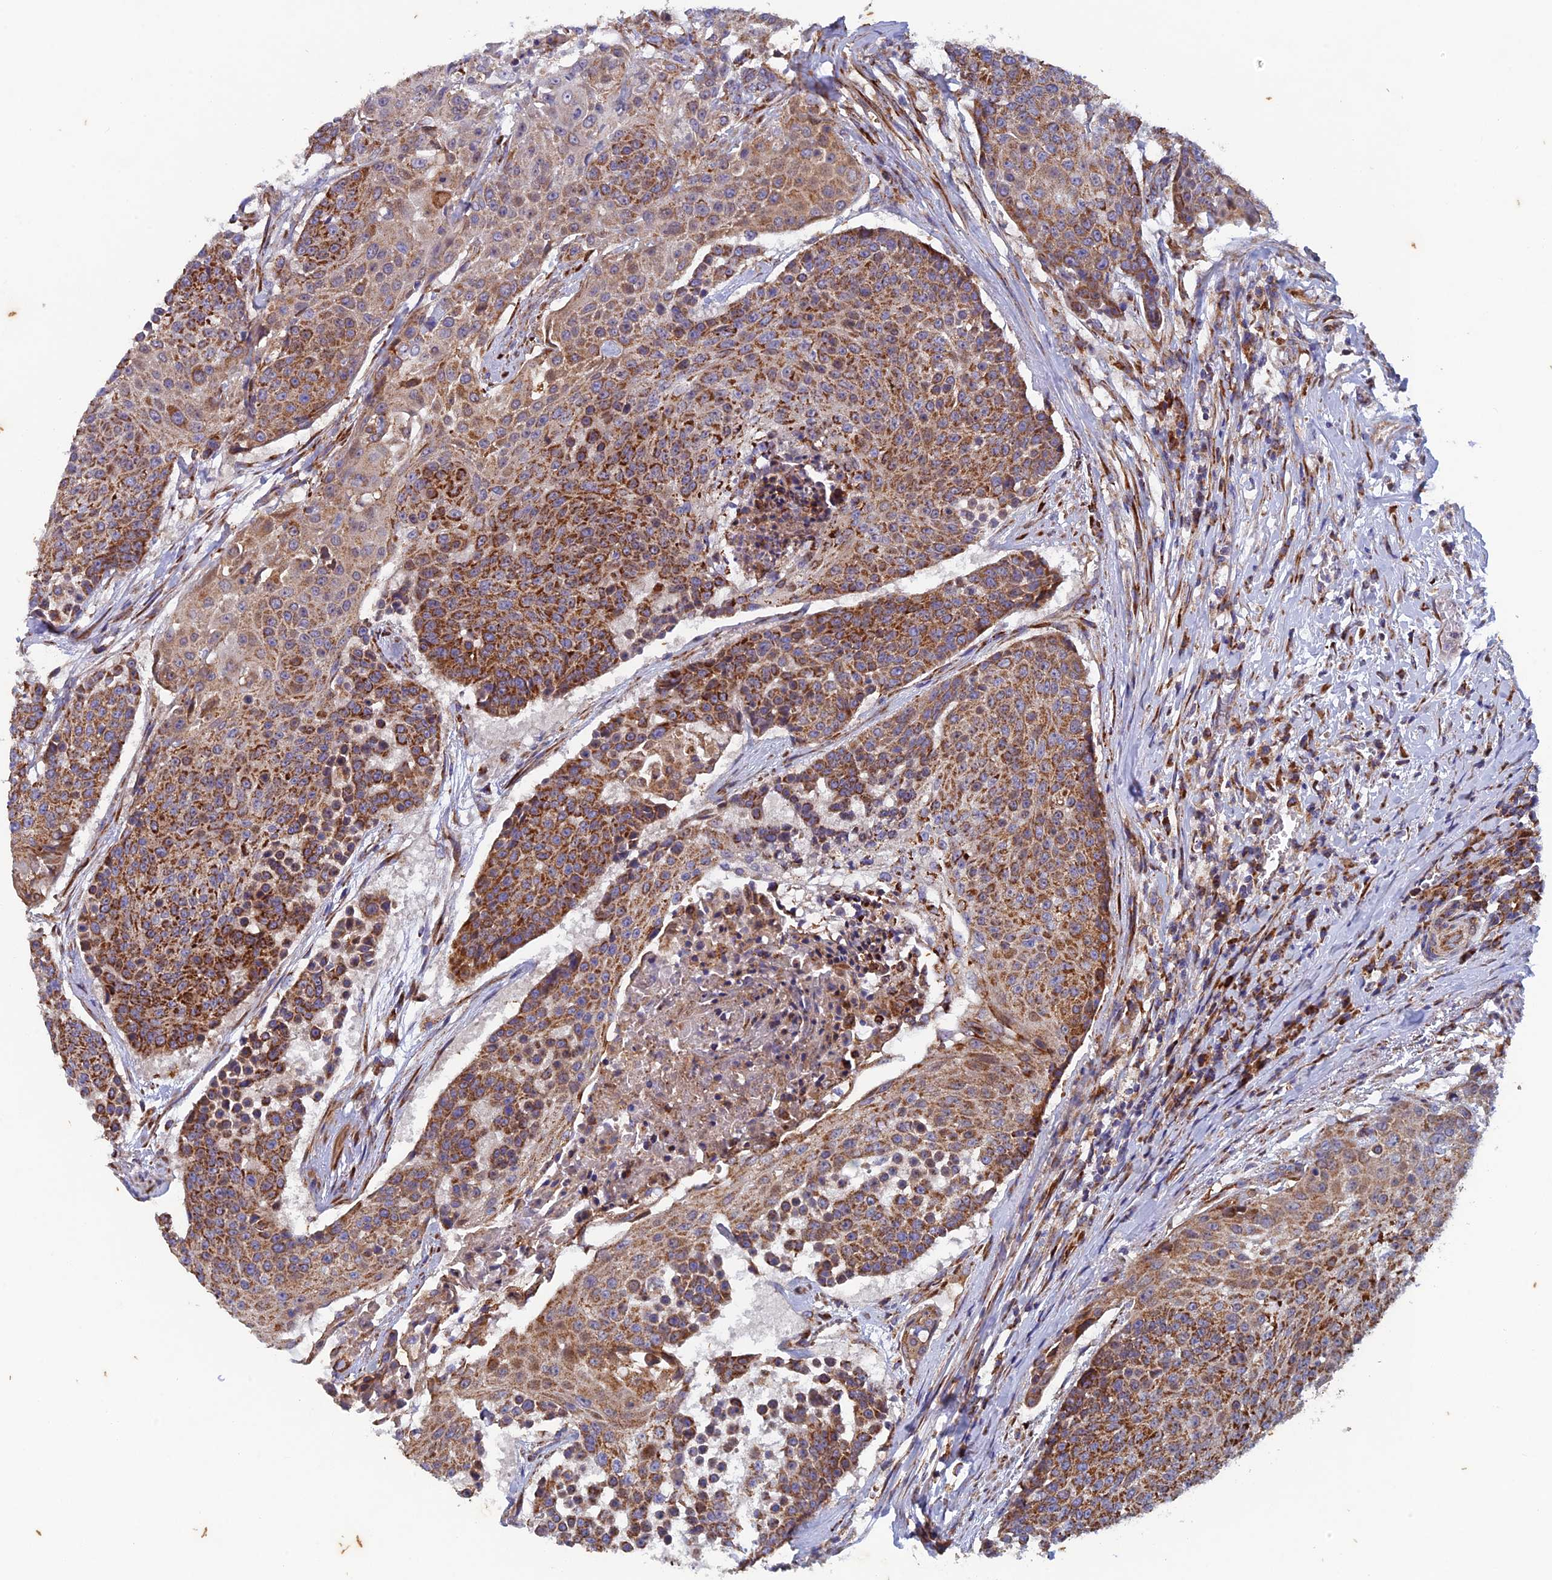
{"staining": {"intensity": "moderate", "quantity": ">75%", "location": "cytoplasmic/membranous"}, "tissue": "urothelial cancer", "cell_type": "Tumor cells", "image_type": "cancer", "snomed": [{"axis": "morphology", "description": "Urothelial carcinoma, High grade"}, {"axis": "topography", "description": "Urinary bladder"}], "caption": "IHC image of neoplastic tissue: human high-grade urothelial carcinoma stained using immunohistochemistry (IHC) reveals medium levels of moderate protein expression localized specifically in the cytoplasmic/membranous of tumor cells, appearing as a cytoplasmic/membranous brown color.", "gene": "AP4S1", "patient": {"sex": "female", "age": 63}}